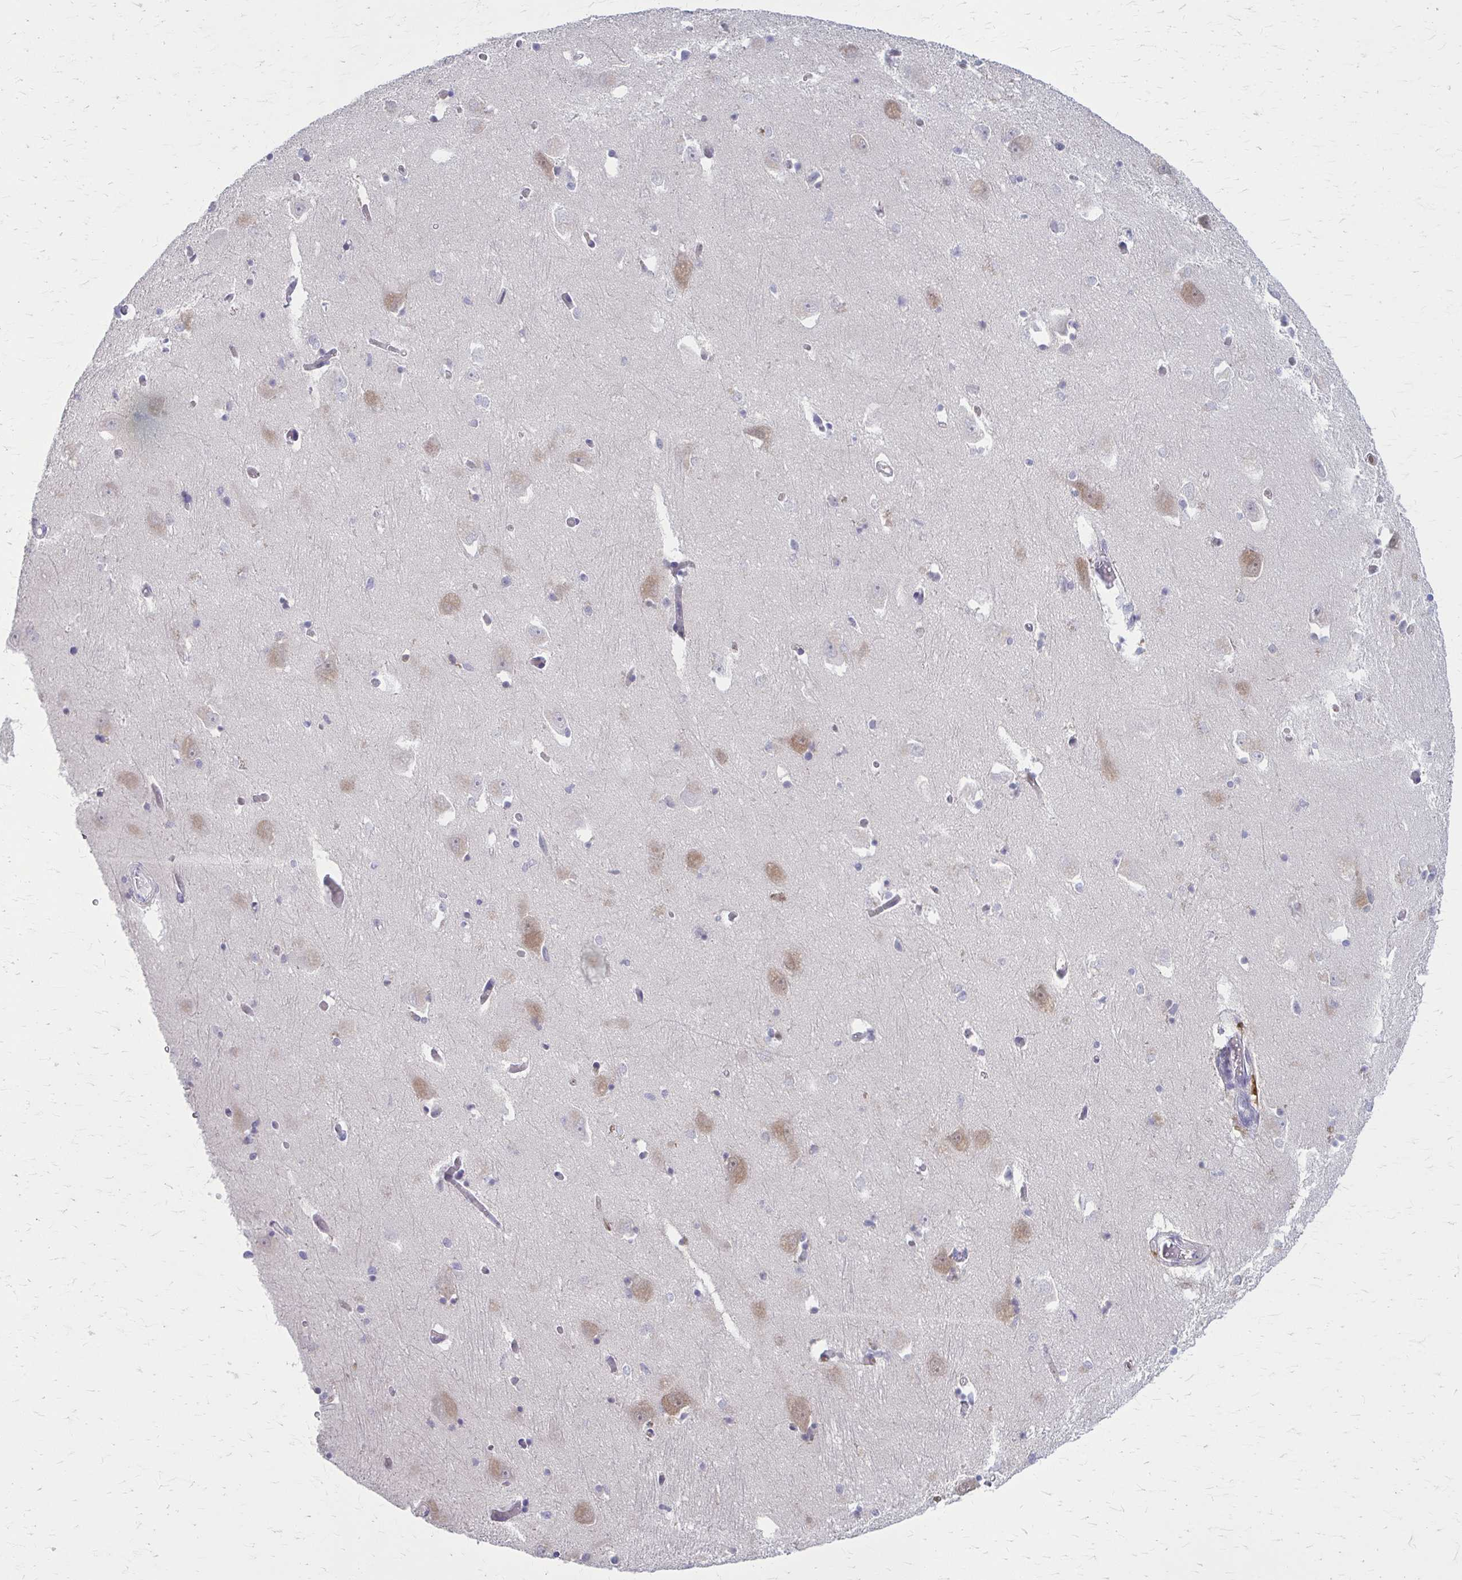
{"staining": {"intensity": "negative", "quantity": "none", "location": "none"}, "tissue": "caudate", "cell_type": "Glial cells", "image_type": "normal", "snomed": [{"axis": "morphology", "description": "Normal tissue, NOS"}, {"axis": "topography", "description": "Lateral ventricle wall"}, {"axis": "topography", "description": "Hippocampus"}], "caption": "The image demonstrates no staining of glial cells in unremarkable caudate.", "gene": "SERPIND1", "patient": {"sex": "female", "age": 63}}